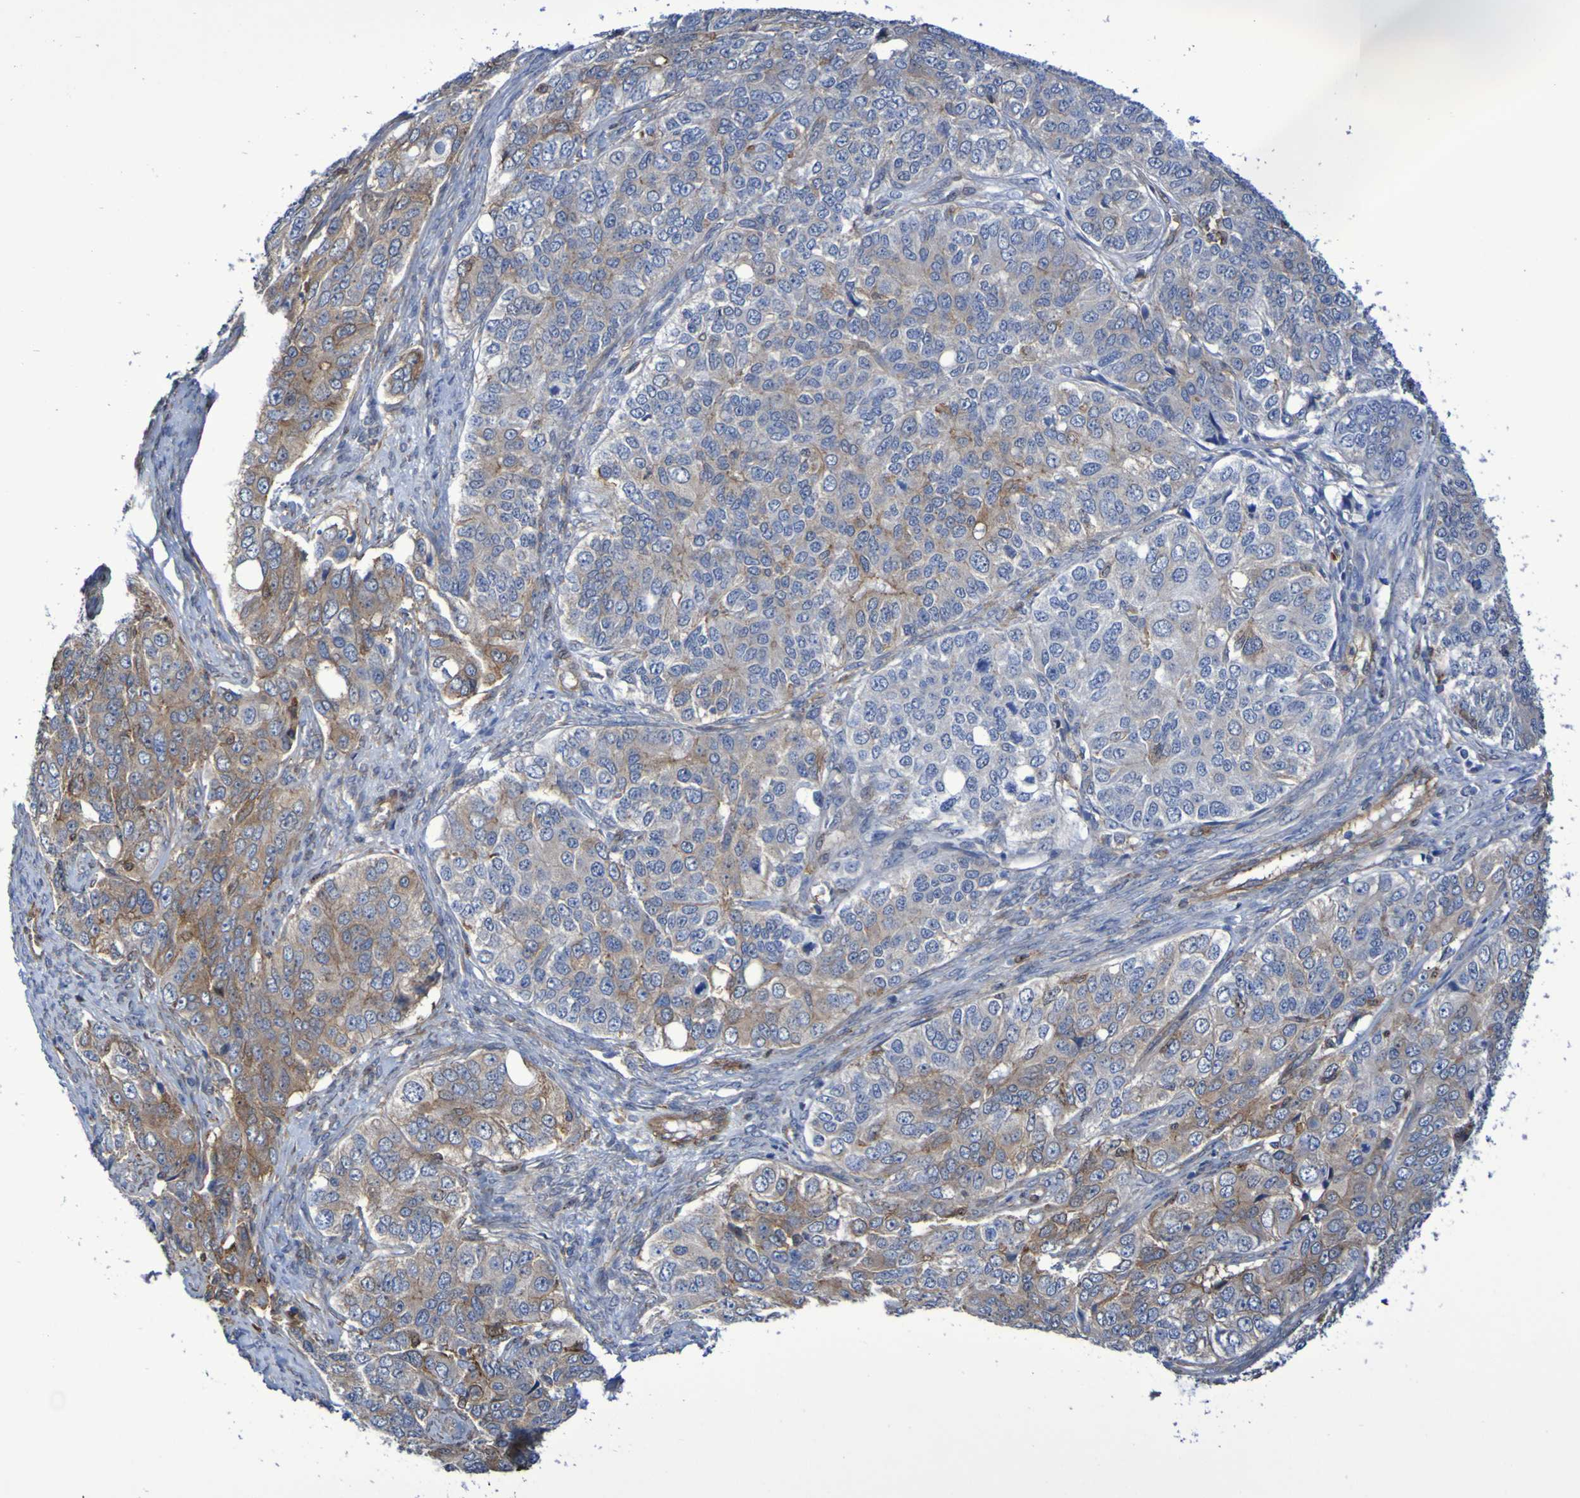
{"staining": {"intensity": "moderate", "quantity": "25%-75%", "location": "cytoplasmic/membranous"}, "tissue": "ovarian cancer", "cell_type": "Tumor cells", "image_type": "cancer", "snomed": [{"axis": "morphology", "description": "Carcinoma, endometroid"}, {"axis": "topography", "description": "Ovary"}], "caption": "Ovarian cancer (endometroid carcinoma) stained with a brown dye exhibits moderate cytoplasmic/membranous positive staining in about 25%-75% of tumor cells.", "gene": "SCRG1", "patient": {"sex": "female", "age": 51}}